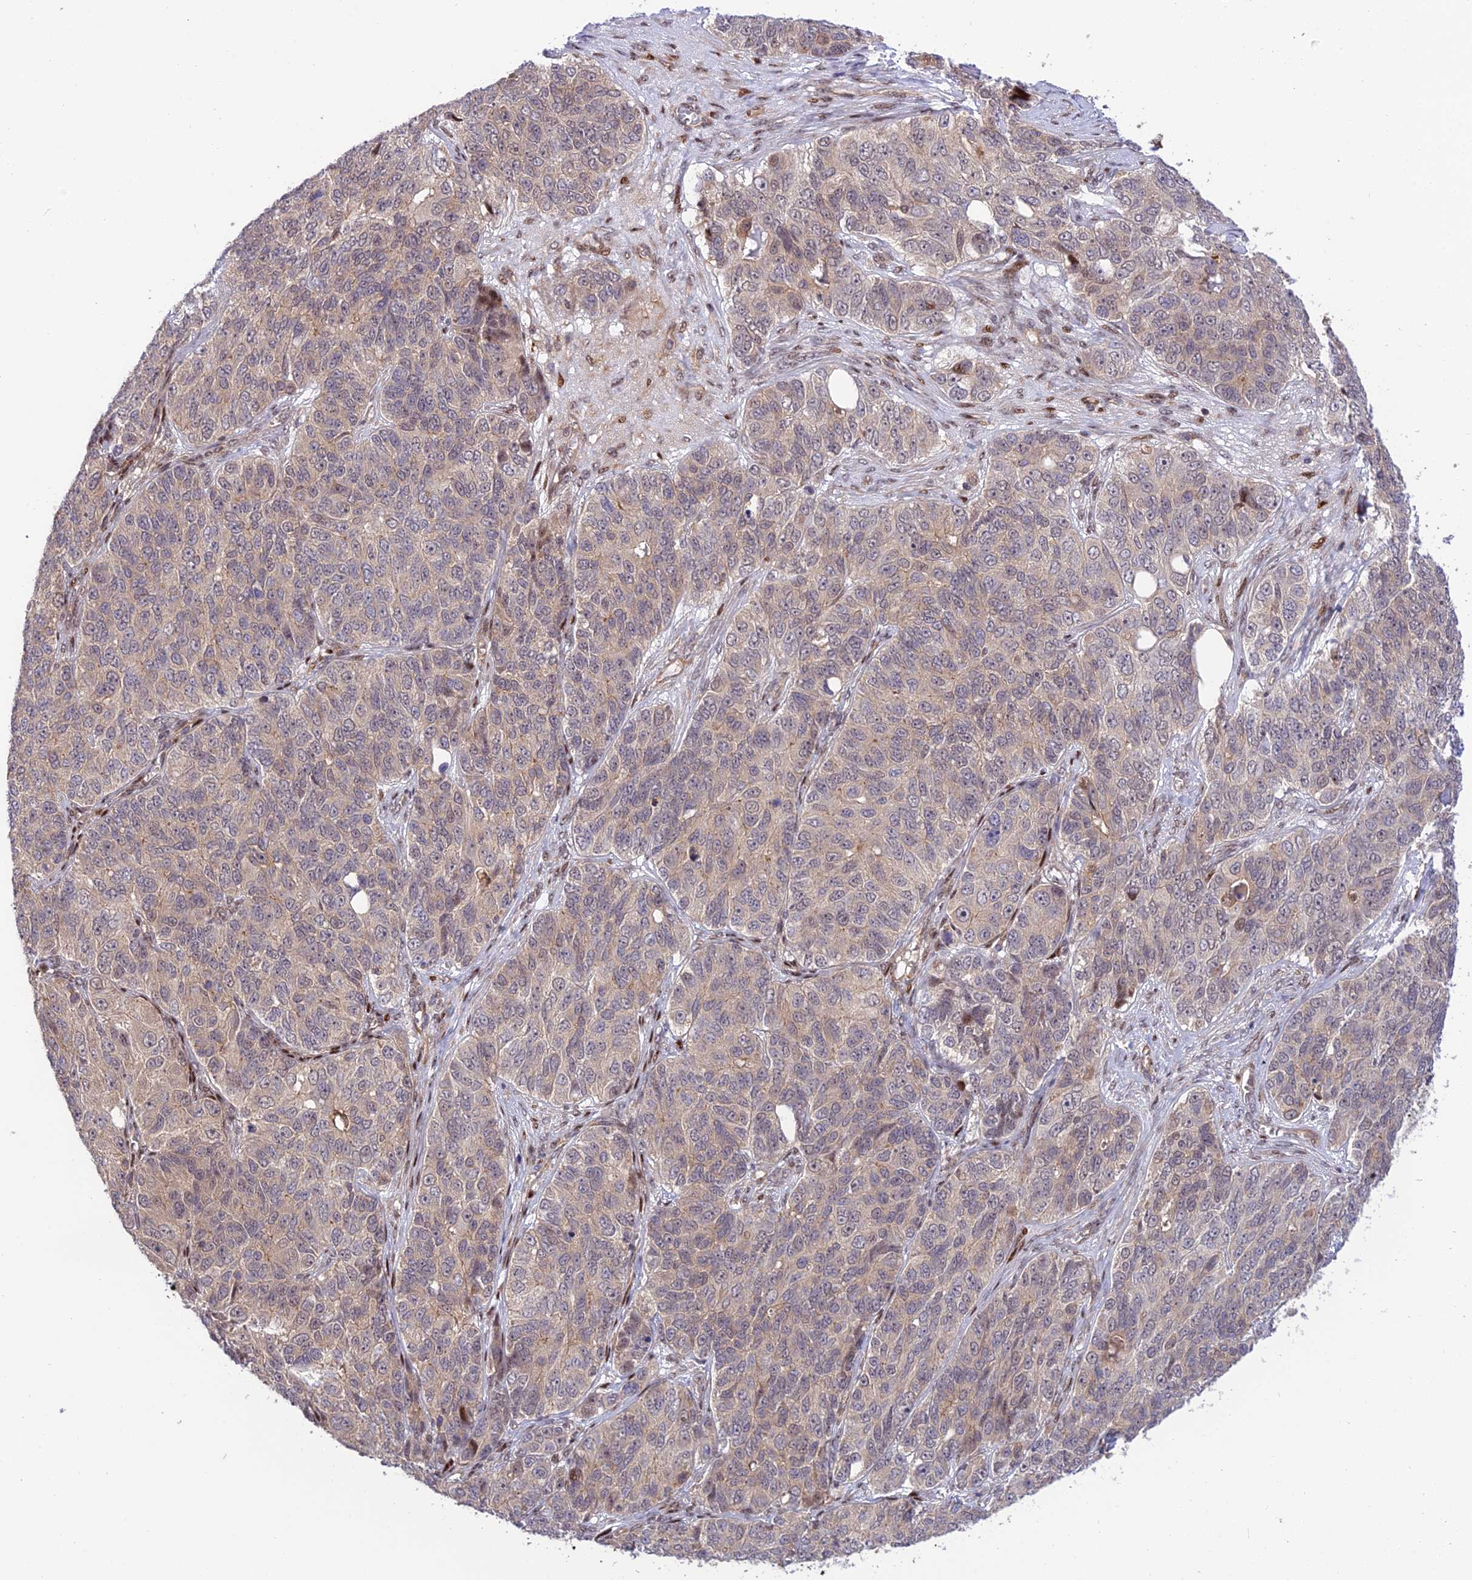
{"staining": {"intensity": "negative", "quantity": "none", "location": "none"}, "tissue": "ovarian cancer", "cell_type": "Tumor cells", "image_type": "cancer", "snomed": [{"axis": "morphology", "description": "Carcinoma, endometroid"}, {"axis": "topography", "description": "Ovary"}], "caption": "Protein analysis of ovarian cancer (endometroid carcinoma) shows no significant positivity in tumor cells. (Stains: DAB immunohistochemistry (IHC) with hematoxylin counter stain, Microscopy: brightfield microscopy at high magnification).", "gene": "ZNF584", "patient": {"sex": "female", "age": 51}}